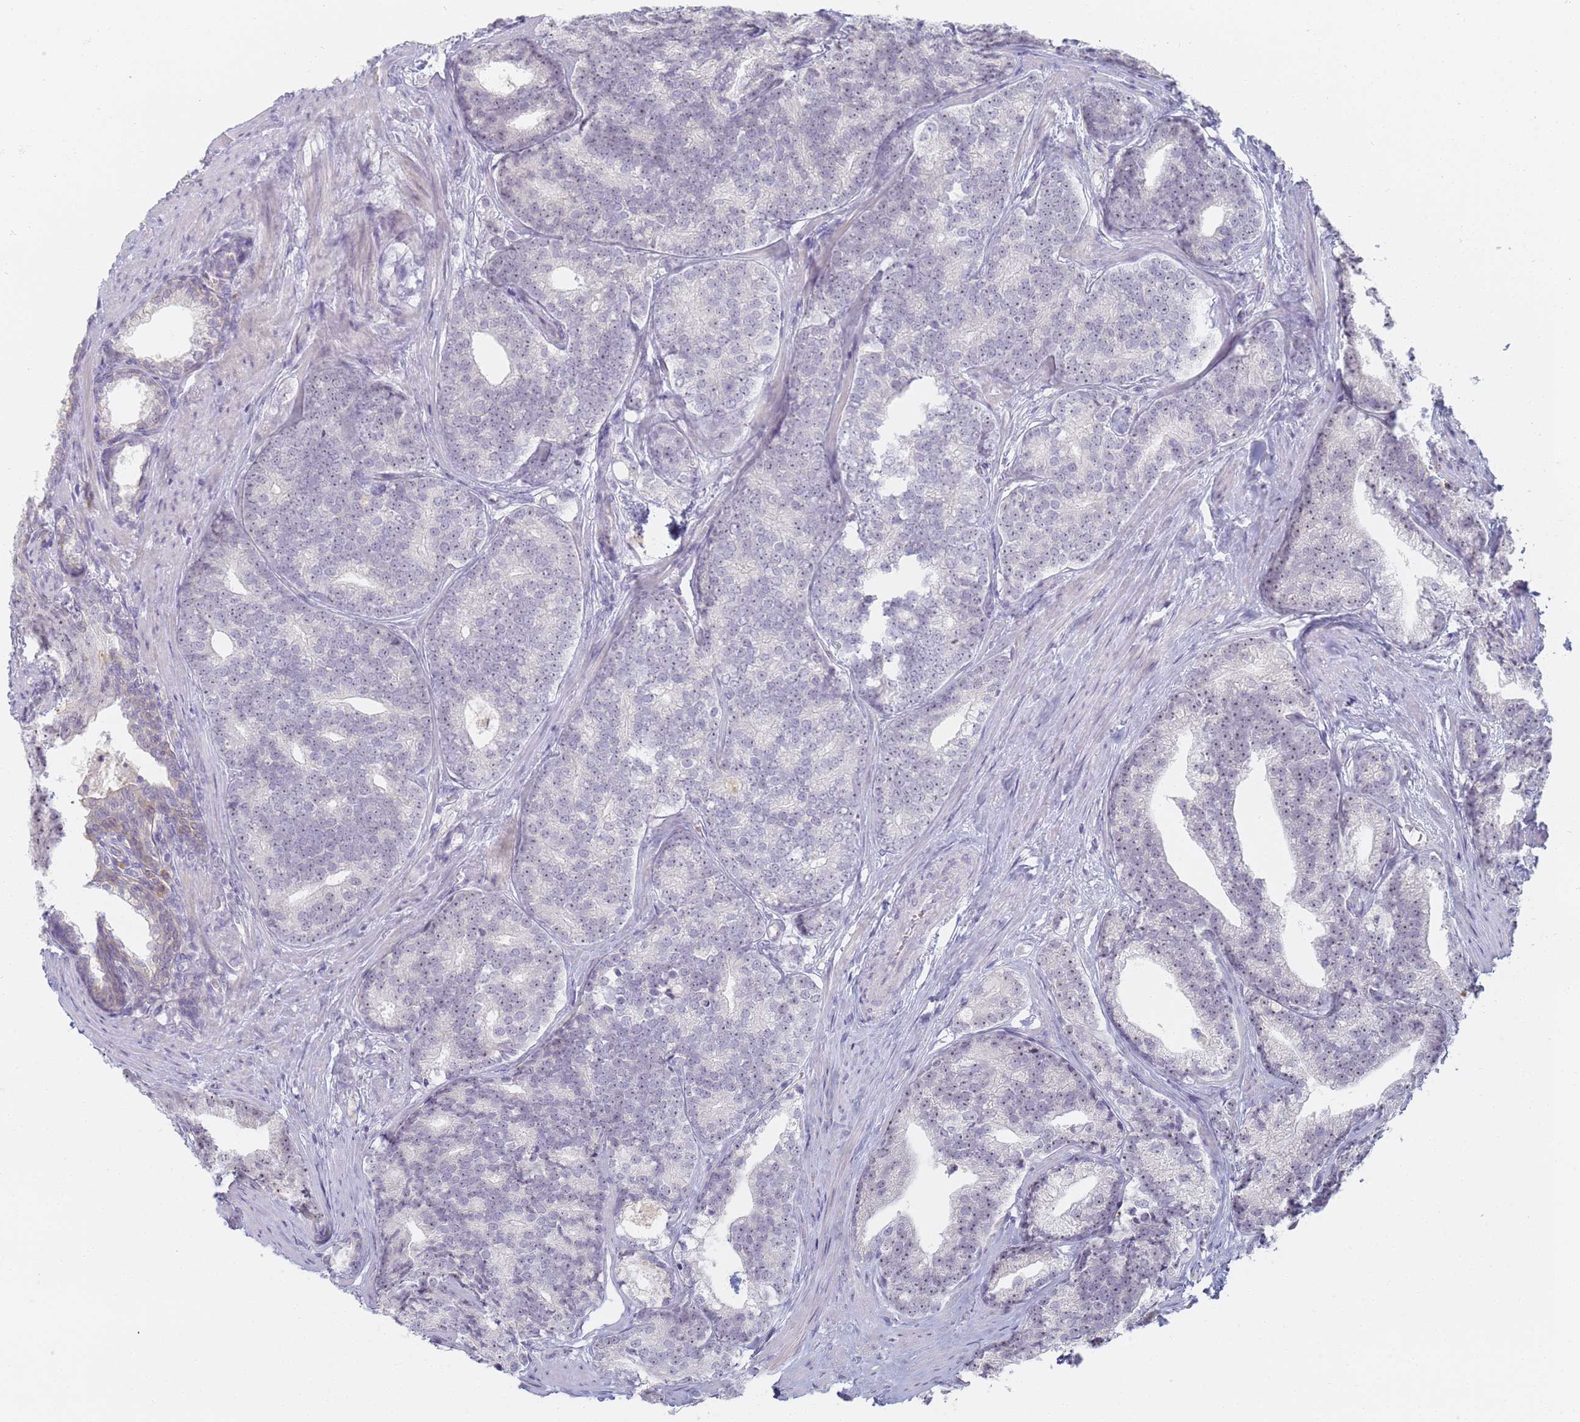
{"staining": {"intensity": "weak", "quantity": "<25%", "location": "nuclear"}, "tissue": "prostate cancer", "cell_type": "Tumor cells", "image_type": "cancer", "snomed": [{"axis": "morphology", "description": "Adenocarcinoma, Low grade"}, {"axis": "topography", "description": "Prostate"}], "caption": "Histopathology image shows no protein staining in tumor cells of prostate low-grade adenocarcinoma tissue.", "gene": "SLC38A9", "patient": {"sex": "male", "age": 71}}